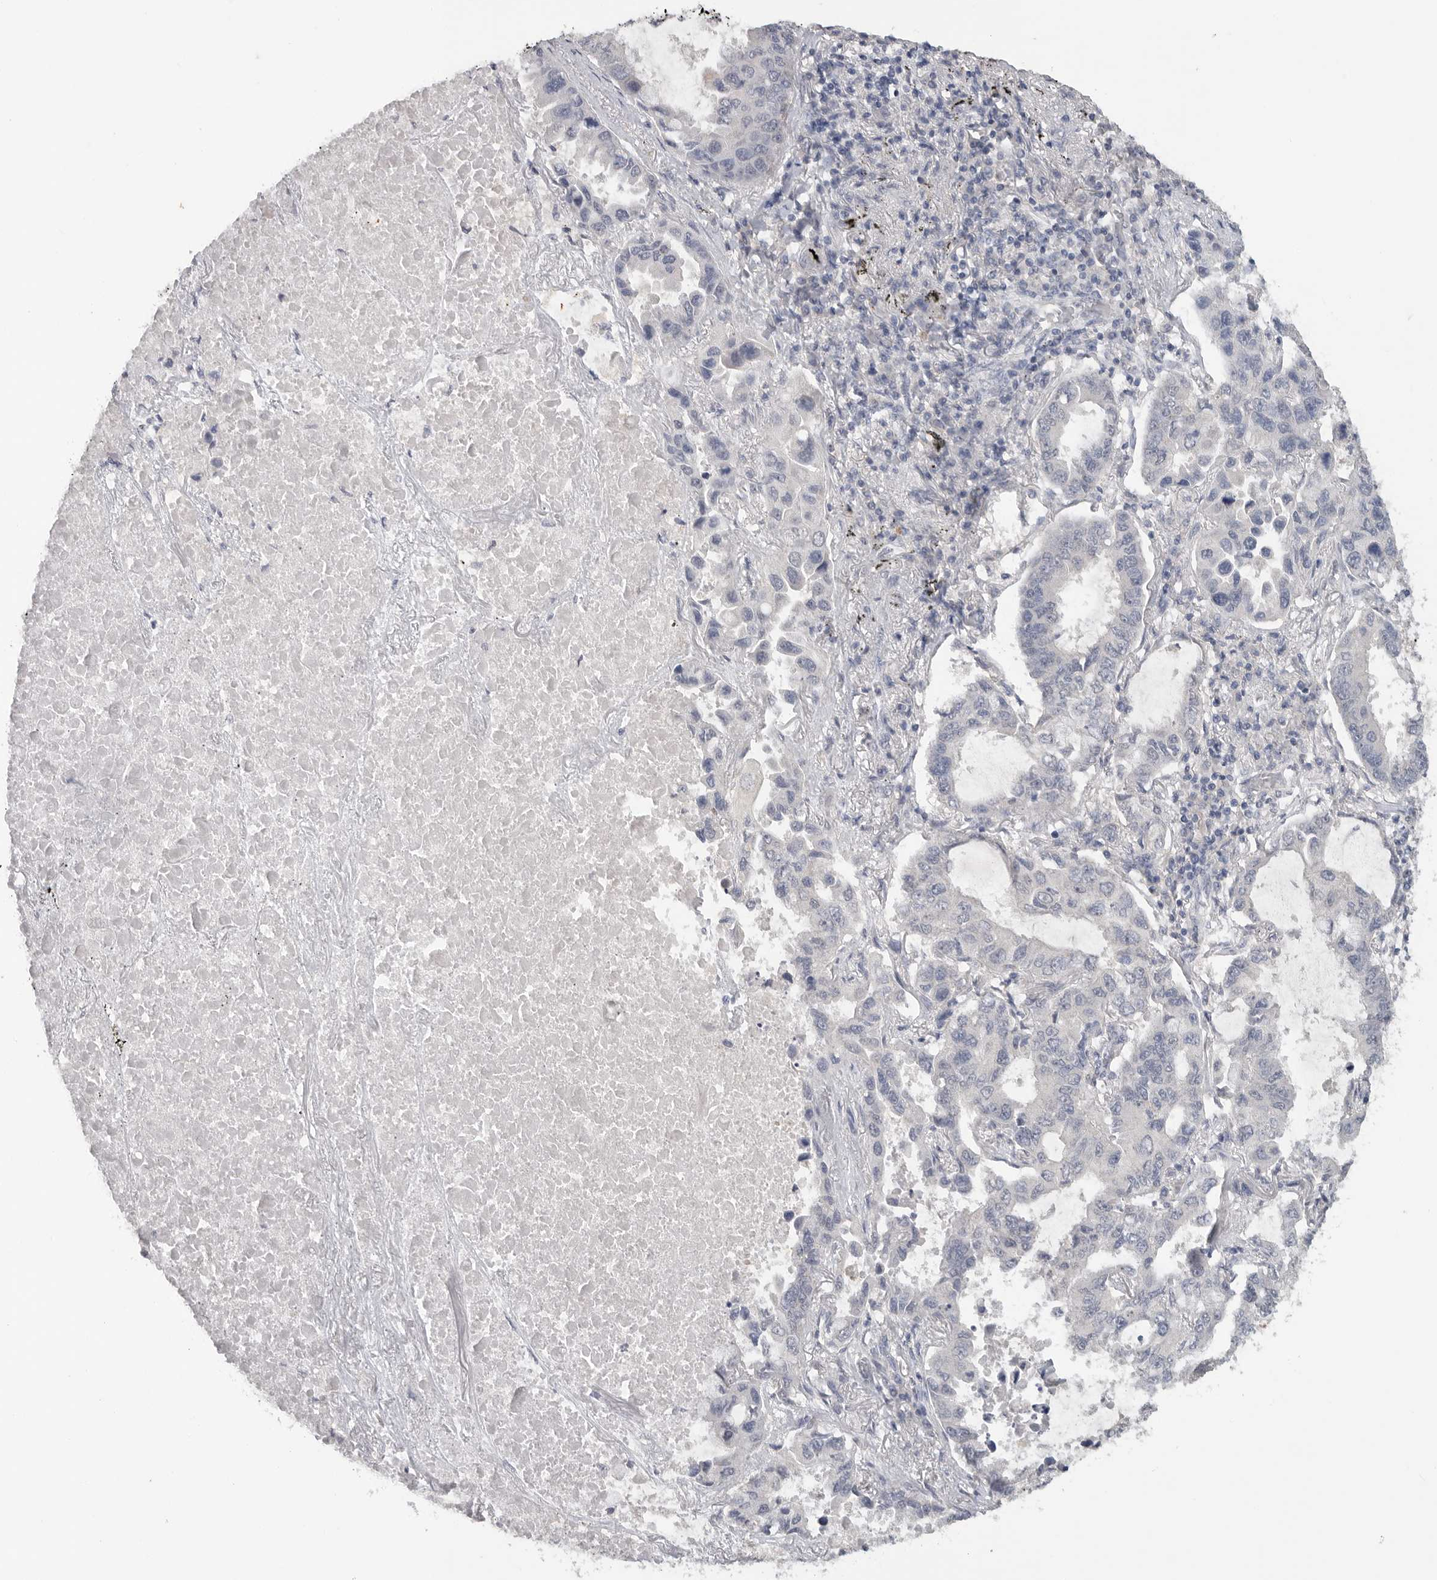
{"staining": {"intensity": "negative", "quantity": "none", "location": "none"}, "tissue": "lung cancer", "cell_type": "Tumor cells", "image_type": "cancer", "snomed": [{"axis": "morphology", "description": "Adenocarcinoma, NOS"}, {"axis": "topography", "description": "Lung"}], "caption": "A high-resolution histopathology image shows immunohistochemistry staining of lung cancer, which exhibits no significant expression in tumor cells.", "gene": "REG4", "patient": {"sex": "male", "age": 64}}